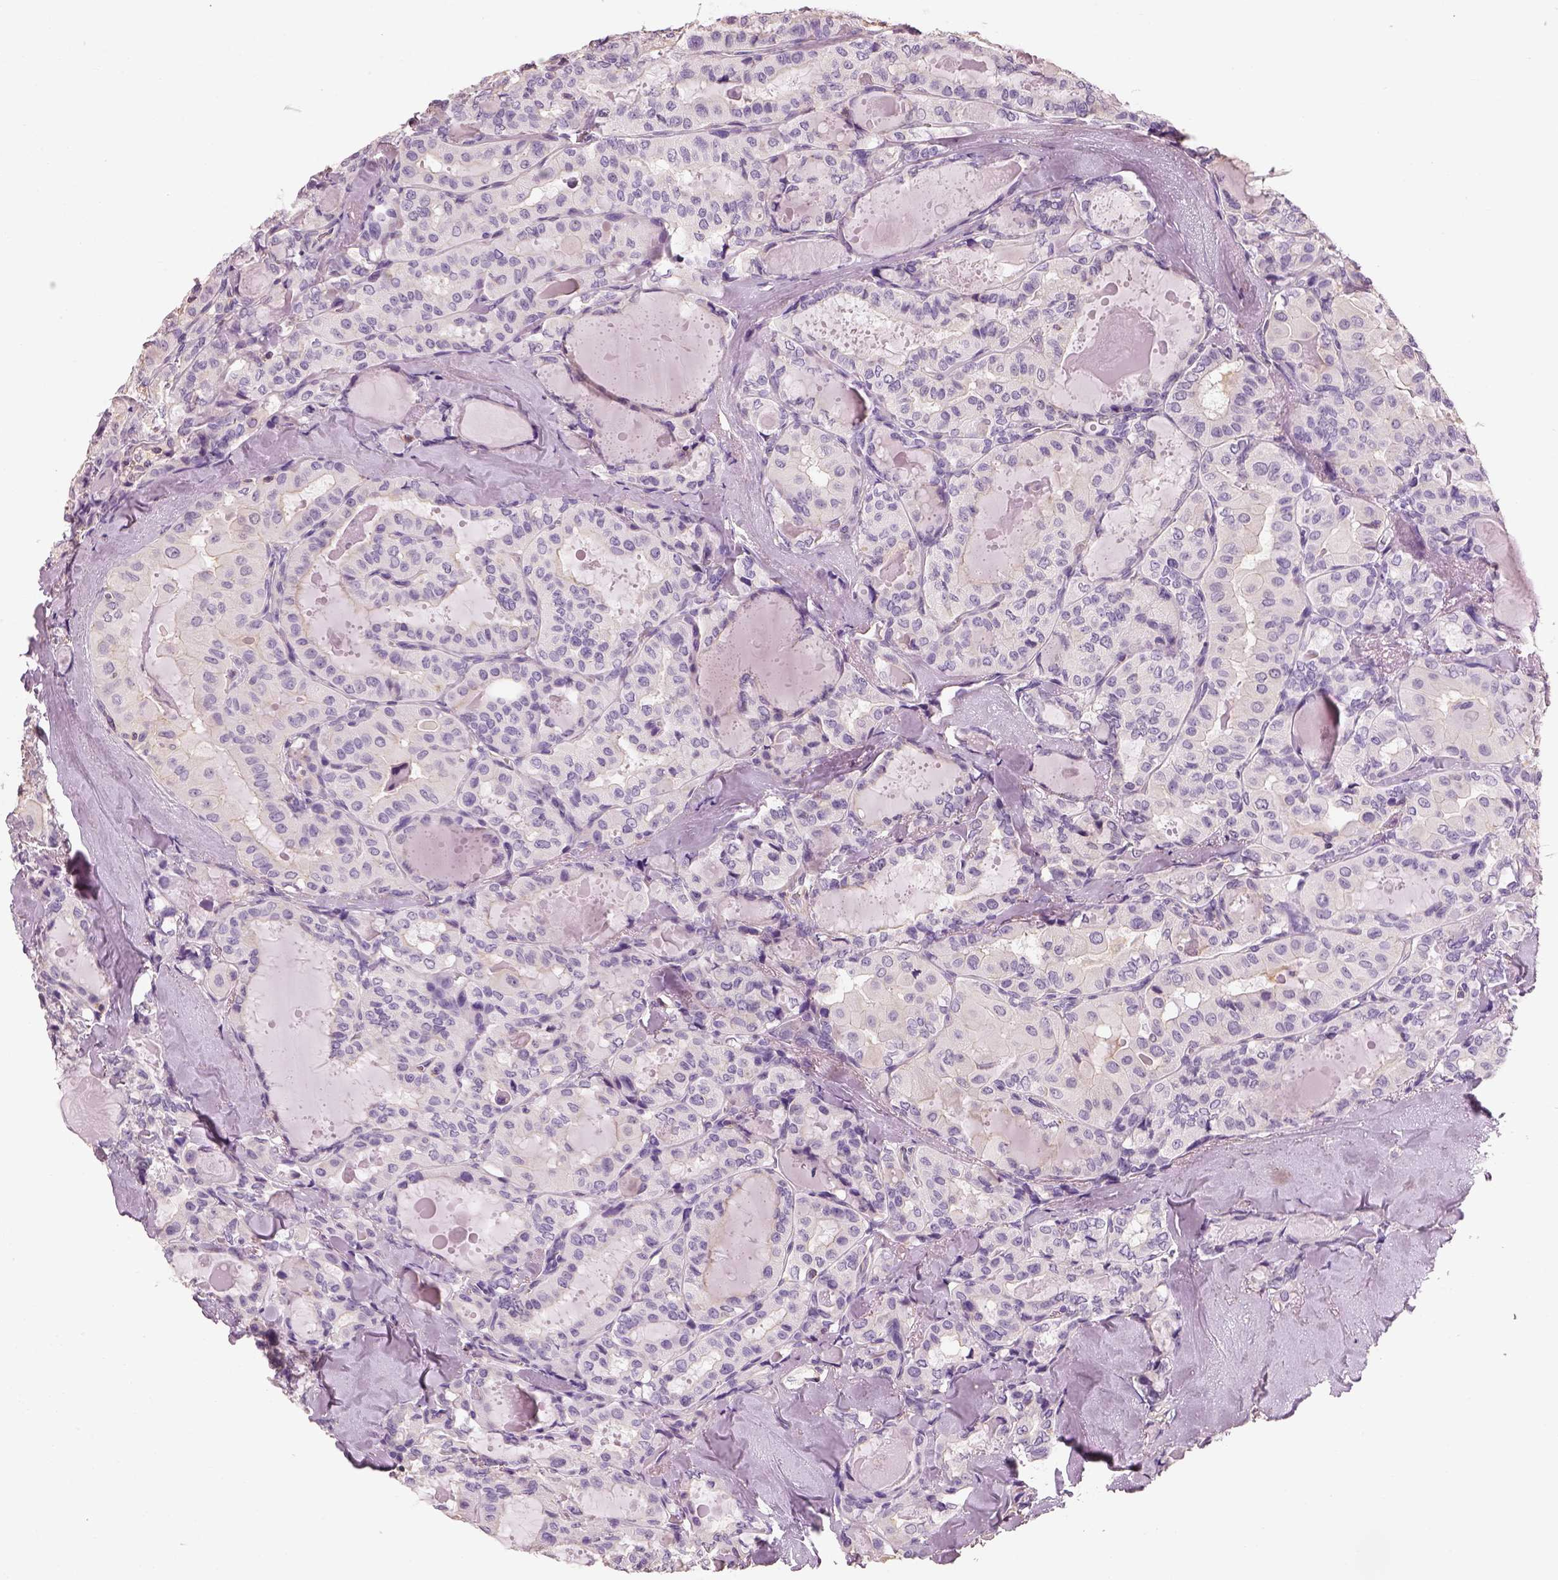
{"staining": {"intensity": "negative", "quantity": "none", "location": "none"}, "tissue": "thyroid cancer", "cell_type": "Tumor cells", "image_type": "cancer", "snomed": [{"axis": "morphology", "description": "Papillary adenocarcinoma, NOS"}, {"axis": "topography", "description": "Thyroid gland"}], "caption": "High magnification brightfield microscopy of thyroid cancer (papillary adenocarcinoma) stained with DAB (3,3'-diaminobenzidine) (brown) and counterstained with hematoxylin (blue): tumor cells show no significant expression.", "gene": "OTUD6A", "patient": {"sex": "female", "age": 41}}